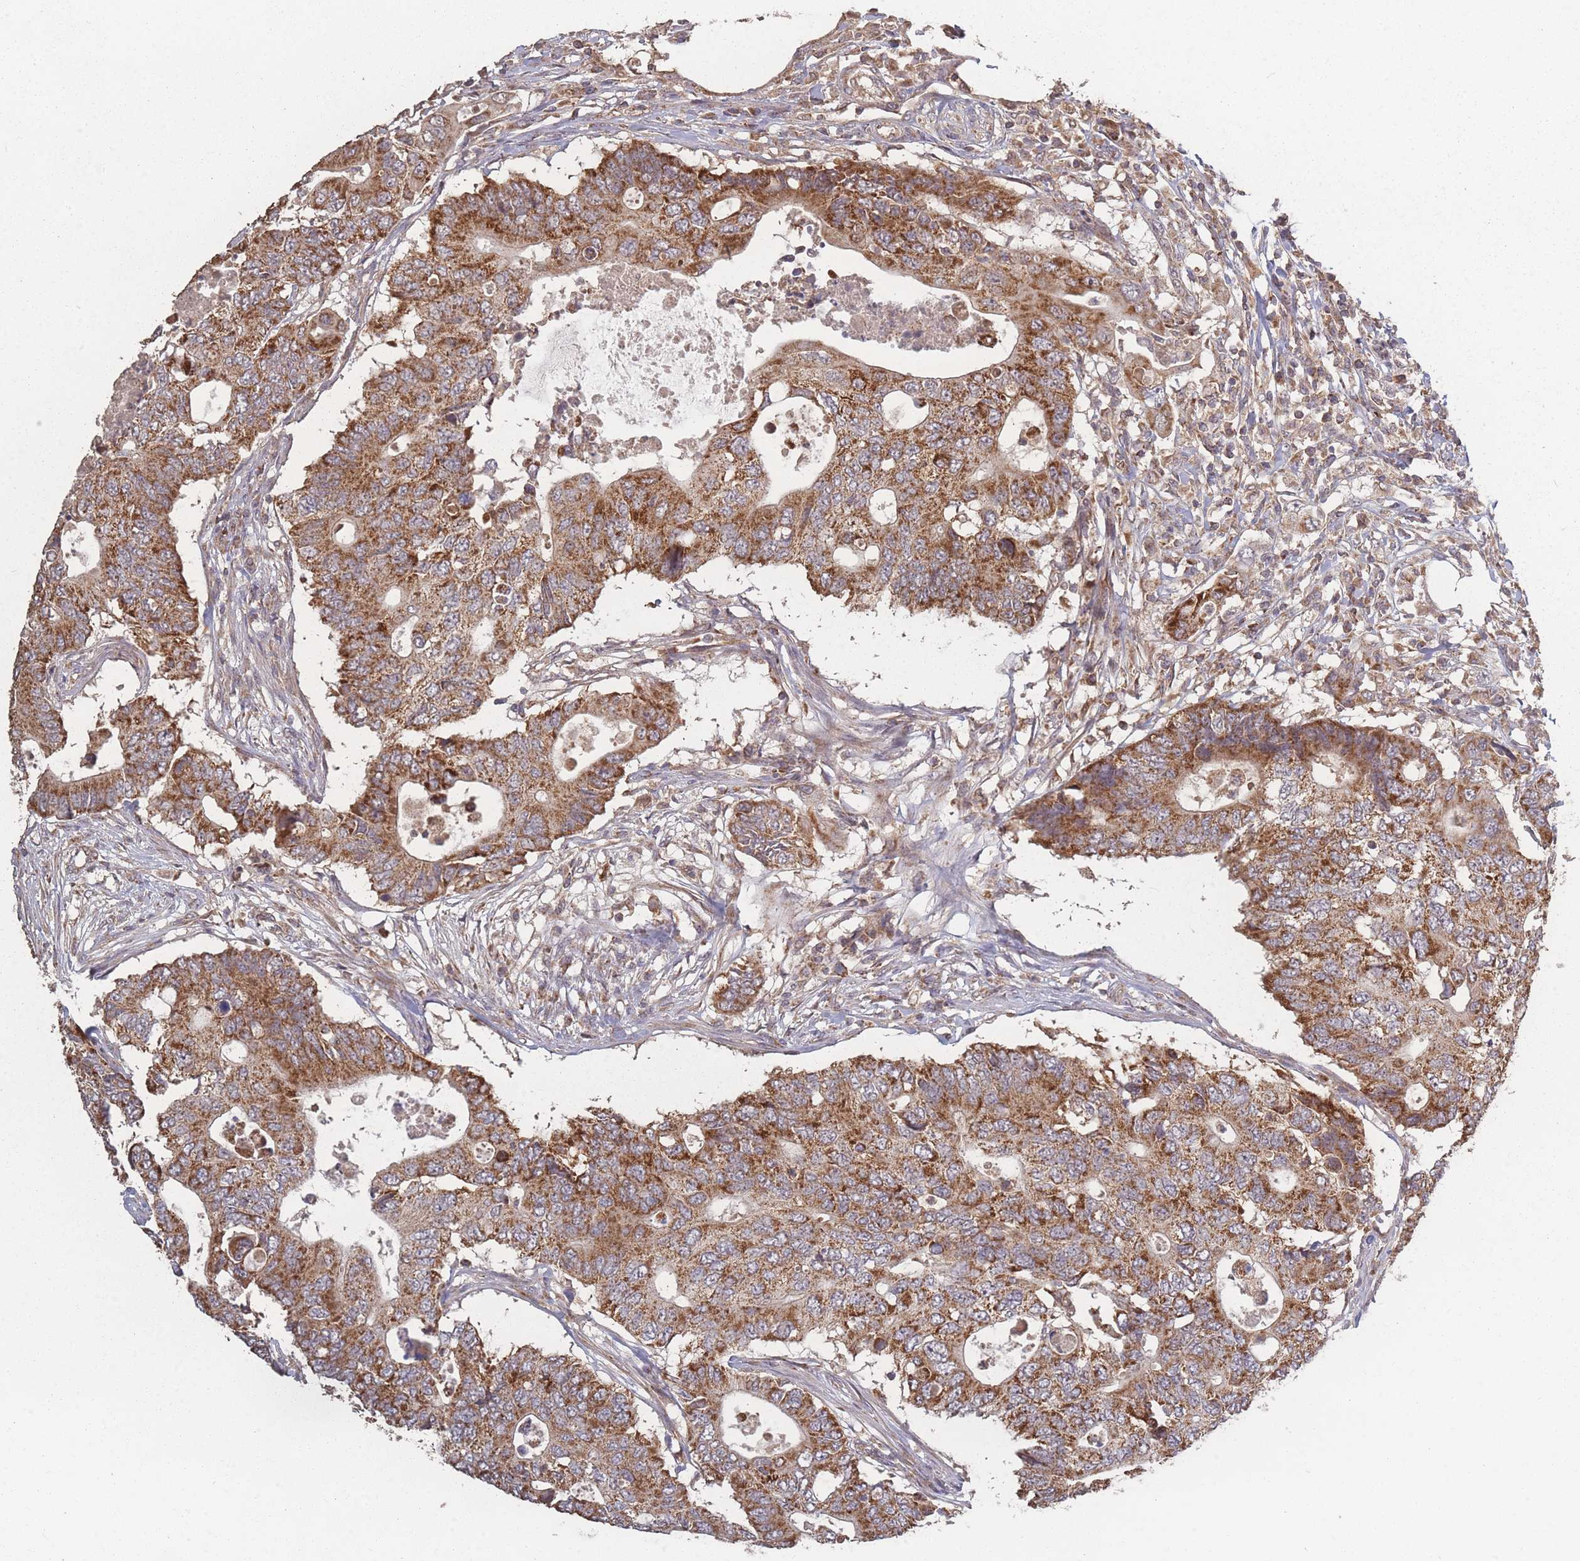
{"staining": {"intensity": "moderate", "quantity": ">75%", "location": "cytoplasmic/membranous"}, "tissue": "colorectal cancer", "cell_type": "Tumor cells", "image_type": "cancer", "snomed": [{"axis": "morphology", "description": "Adenocarcinoma, NOS"}, {"axis": "topography", "description": "Colon"}], "caption": "Immunohistochemical staining of colorectal adenocarcinoma displays medium levels of moderate cytoplasmic/membranous positivity in about >75% of tumor cells.", "gene": "LYRM7", "patient": {"sex": "male", "age": 71}}